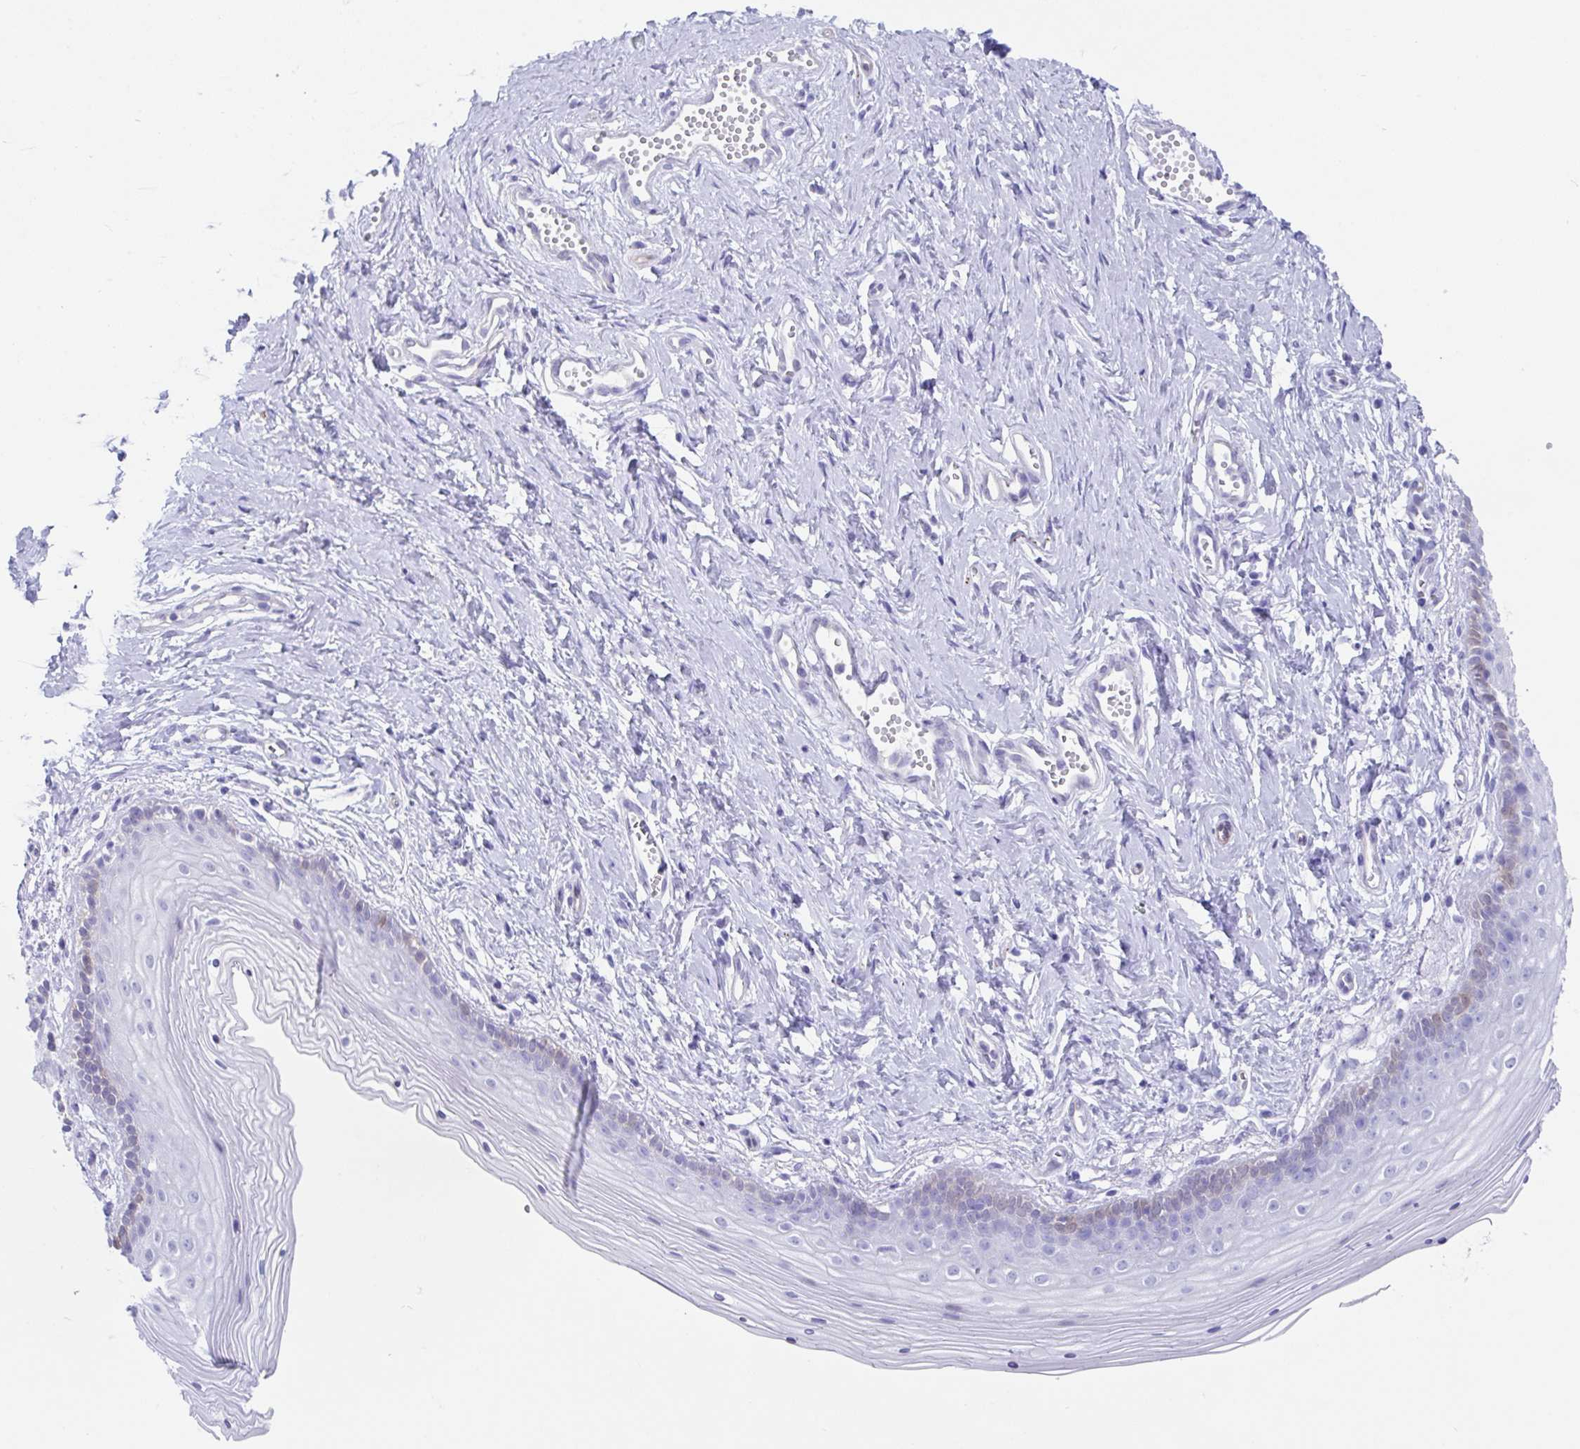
{"staining": {"intensity": "moderate", "quantity": "<25%", "location": "cytoplasmic/membranous"}, "tissue": "vagina", "cell_type": "Squamous epithelial cells", "image_type": "normal", "snomed": [{"axis": "morphology", "description": "Normal tissue, NOS"}, {"axis": "topography", "description": "Vagina"}], "caption": "Vagina stained for a protein shows moderate cytoplasmic/membranous positivity in squamous epithelial cells.", "gene": "FAM107A", "patient": {"sex": "female", "age": 38}}